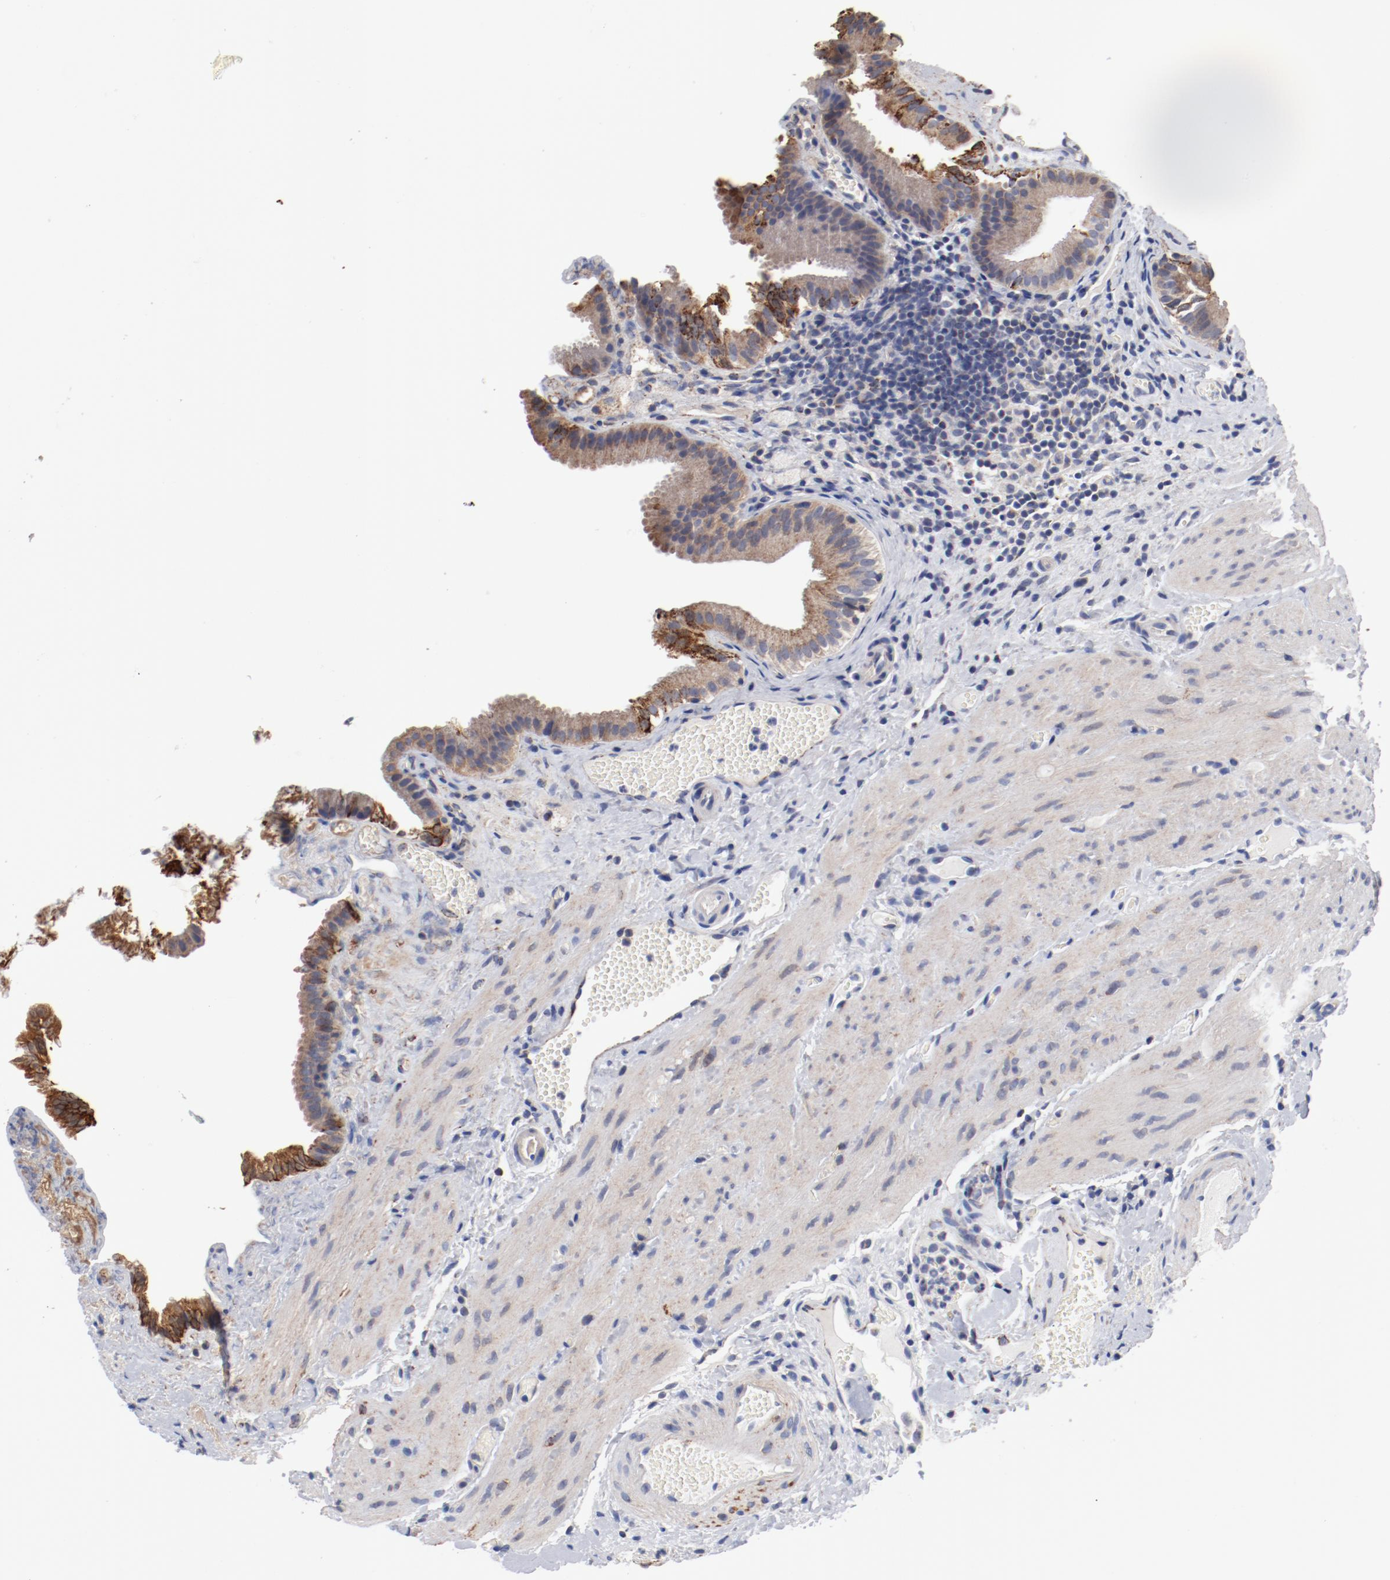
{"staining": {"intensity": "moderate", "quantity": ">75%", "location": "cytoplasmic/membranous"}, "tissue": "gallbladder", "cell_type": "Glandular cells", "image_type": "normal", "snomed": [{"axis": "morphology", "description": "Normal tissue, NOS"}, {"axis": "topography", "description": "Gallbladder"}], "caption": "Glandular cells show moderate cytoplasmic/membranous staining in approximately >75% of cells in normal gallbladder.", "gene": "NDUFV2", "patient": {"sex": "female", "age": 24}}